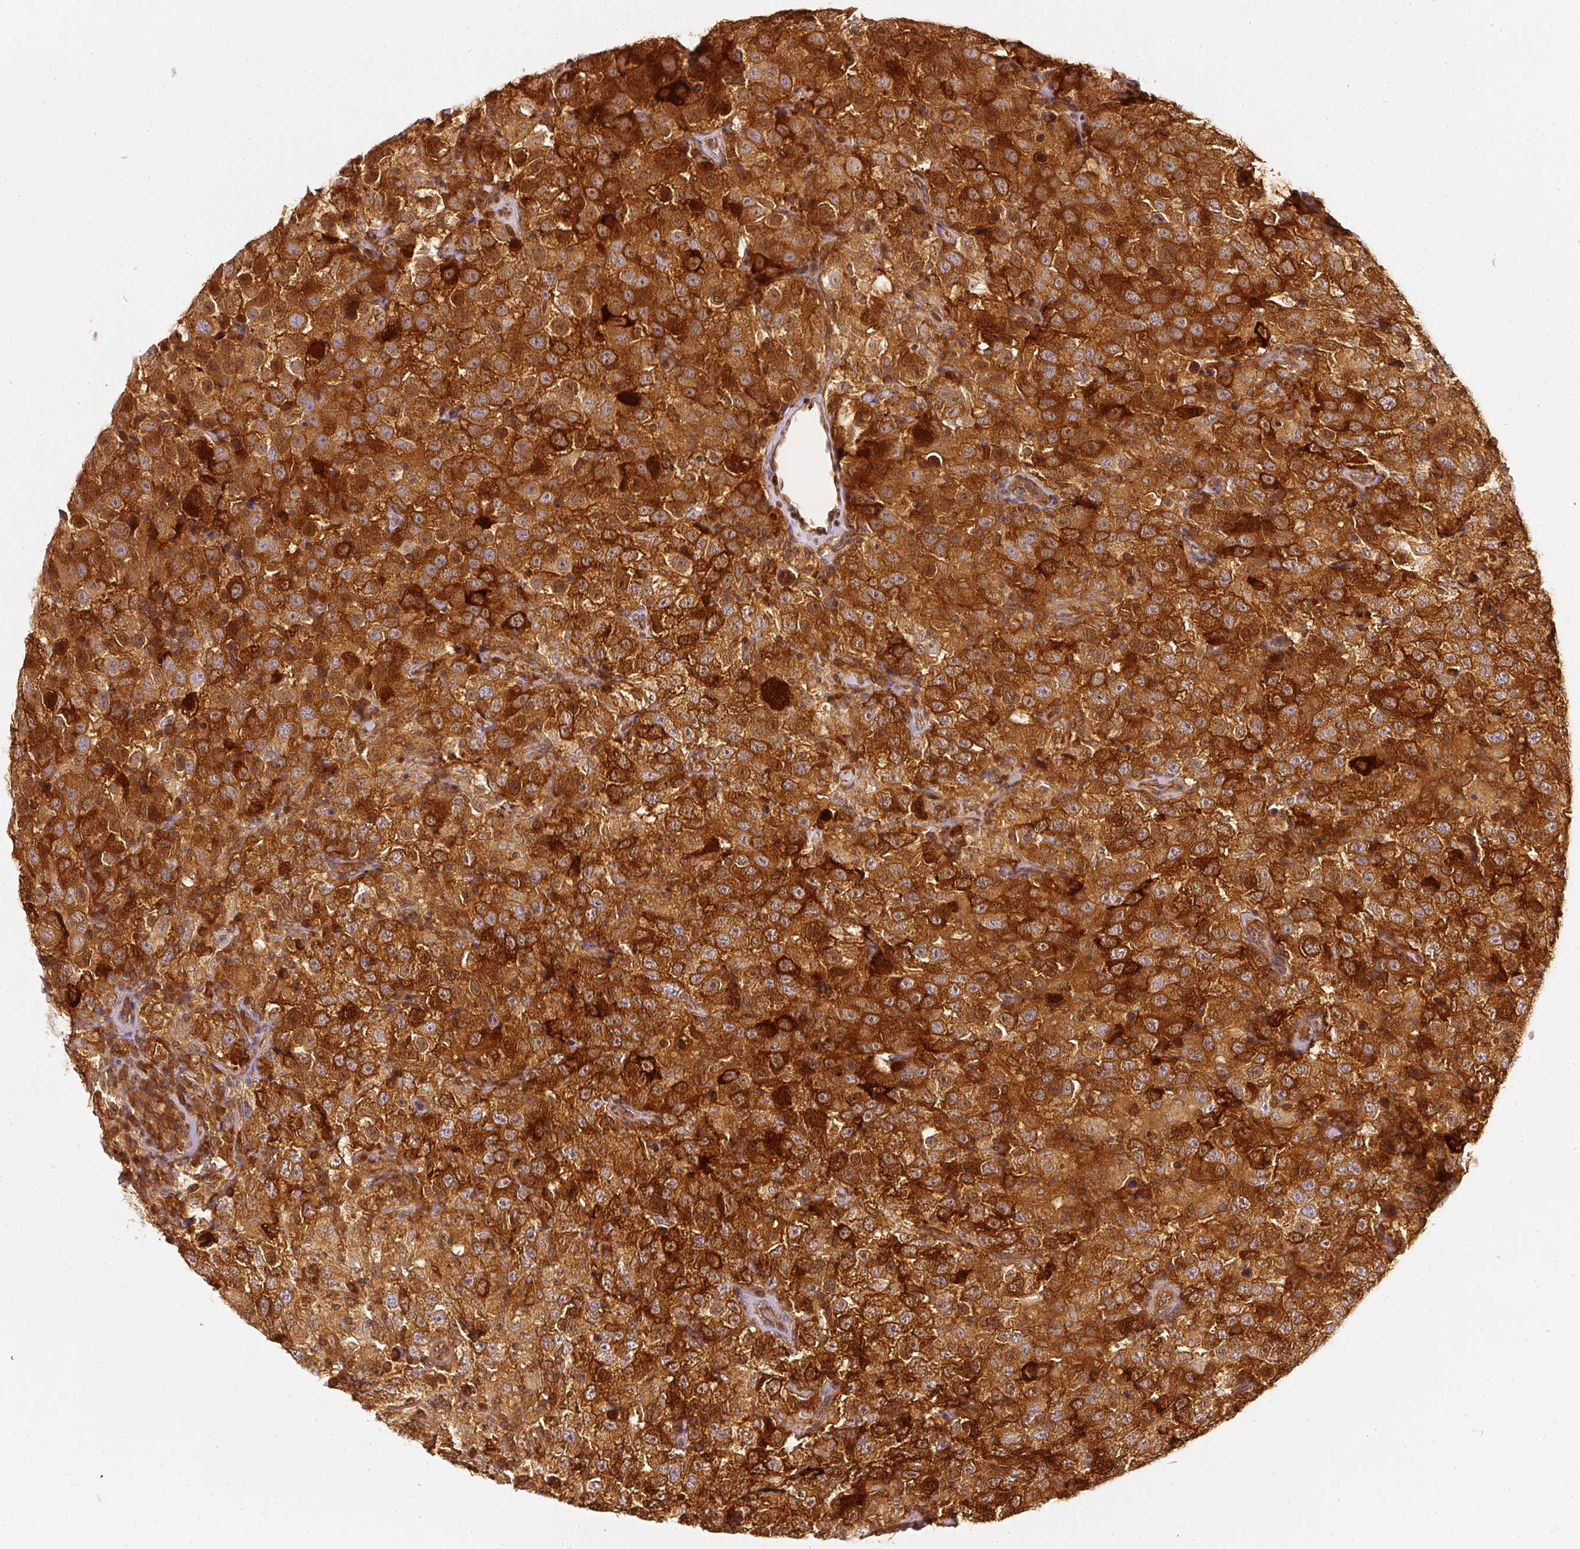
{"staining": {"intensity": "strong", "quantity": ">75%", "location": "cytoplasmic/membranous"}, "tissue": "testis cancer", "cell_type": "Tumor cells", "image_type": "cancer", "snomed": [{"axis": "morphology", "description": "Seminoma, NOS"}, {"axis": "topography", "description": "Testis"}], "caption": "IHC (DAB) staining of human testis cancer (seminoma) shows strong cytoplasmic/membranous protein positivity in approximately >75% of tumor cells.", "gene": "ASMTL", "patient": {"sex": "male", "age": 41}}